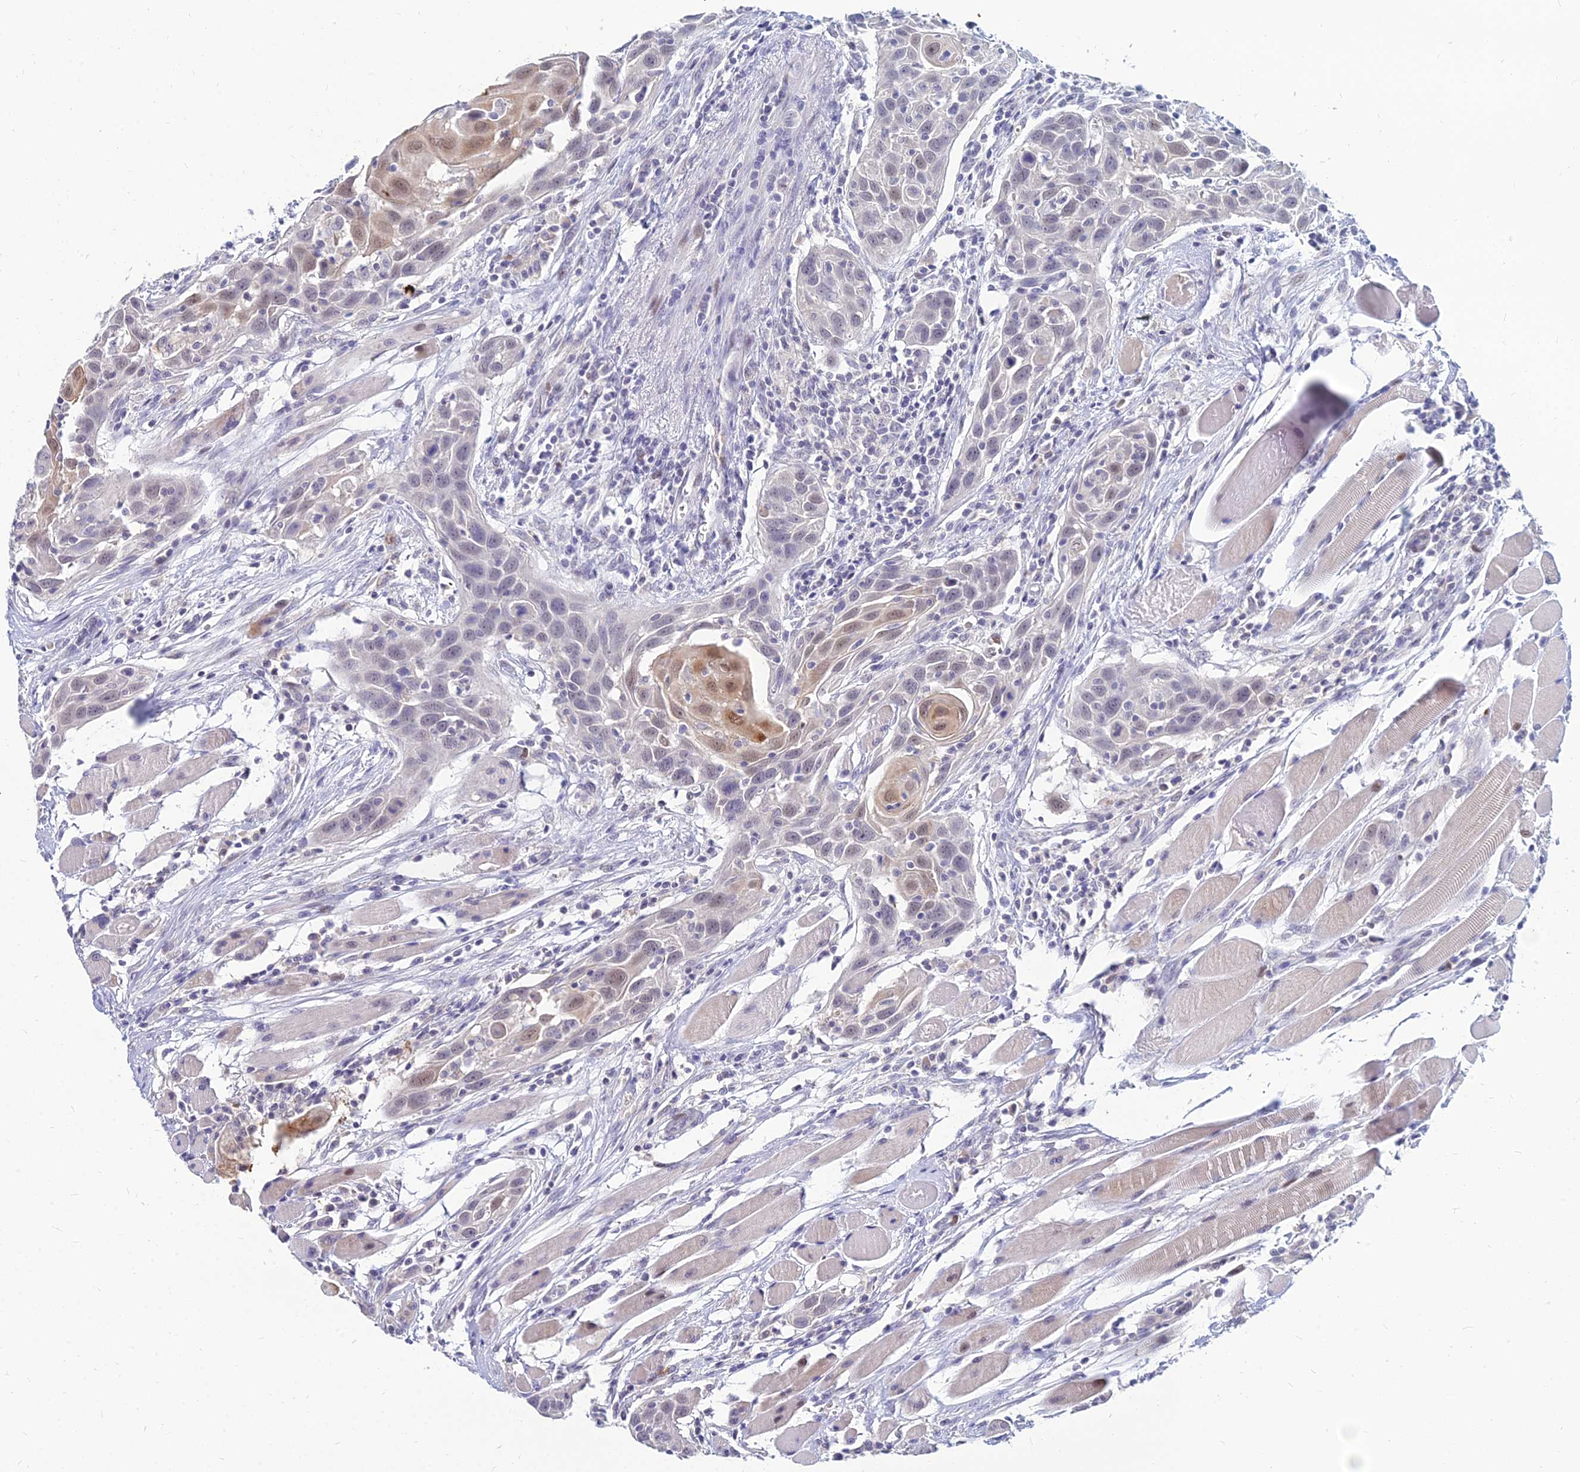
{"staining": {"intensity": "weak", "quantity": "<25%", "location": "cytoplasmic/membranous,nuclear"}, "tissue": "head and neck cancer", "cell_type": "Tumor cells", "image_type": "cancer", "snomed": [{"axis": "morphology", "description": "Squamous cell carcinoma, NOS"}, {"axis": "topography", "description": "Oral tissue"}, {"axis": "topography", "description": "Head-Neck"}], "caption": "A high-resolution image shows IHC staining of squamous cell carcinoma (head and neck), which demonstrates no significant positivity in tumor cells. (DAB (3,3'-diaminobenzidine) IHC with hematoxylin counter stain).", "gene": "GOLGA6D", "patient": {"sex": "female", "age": 50}}